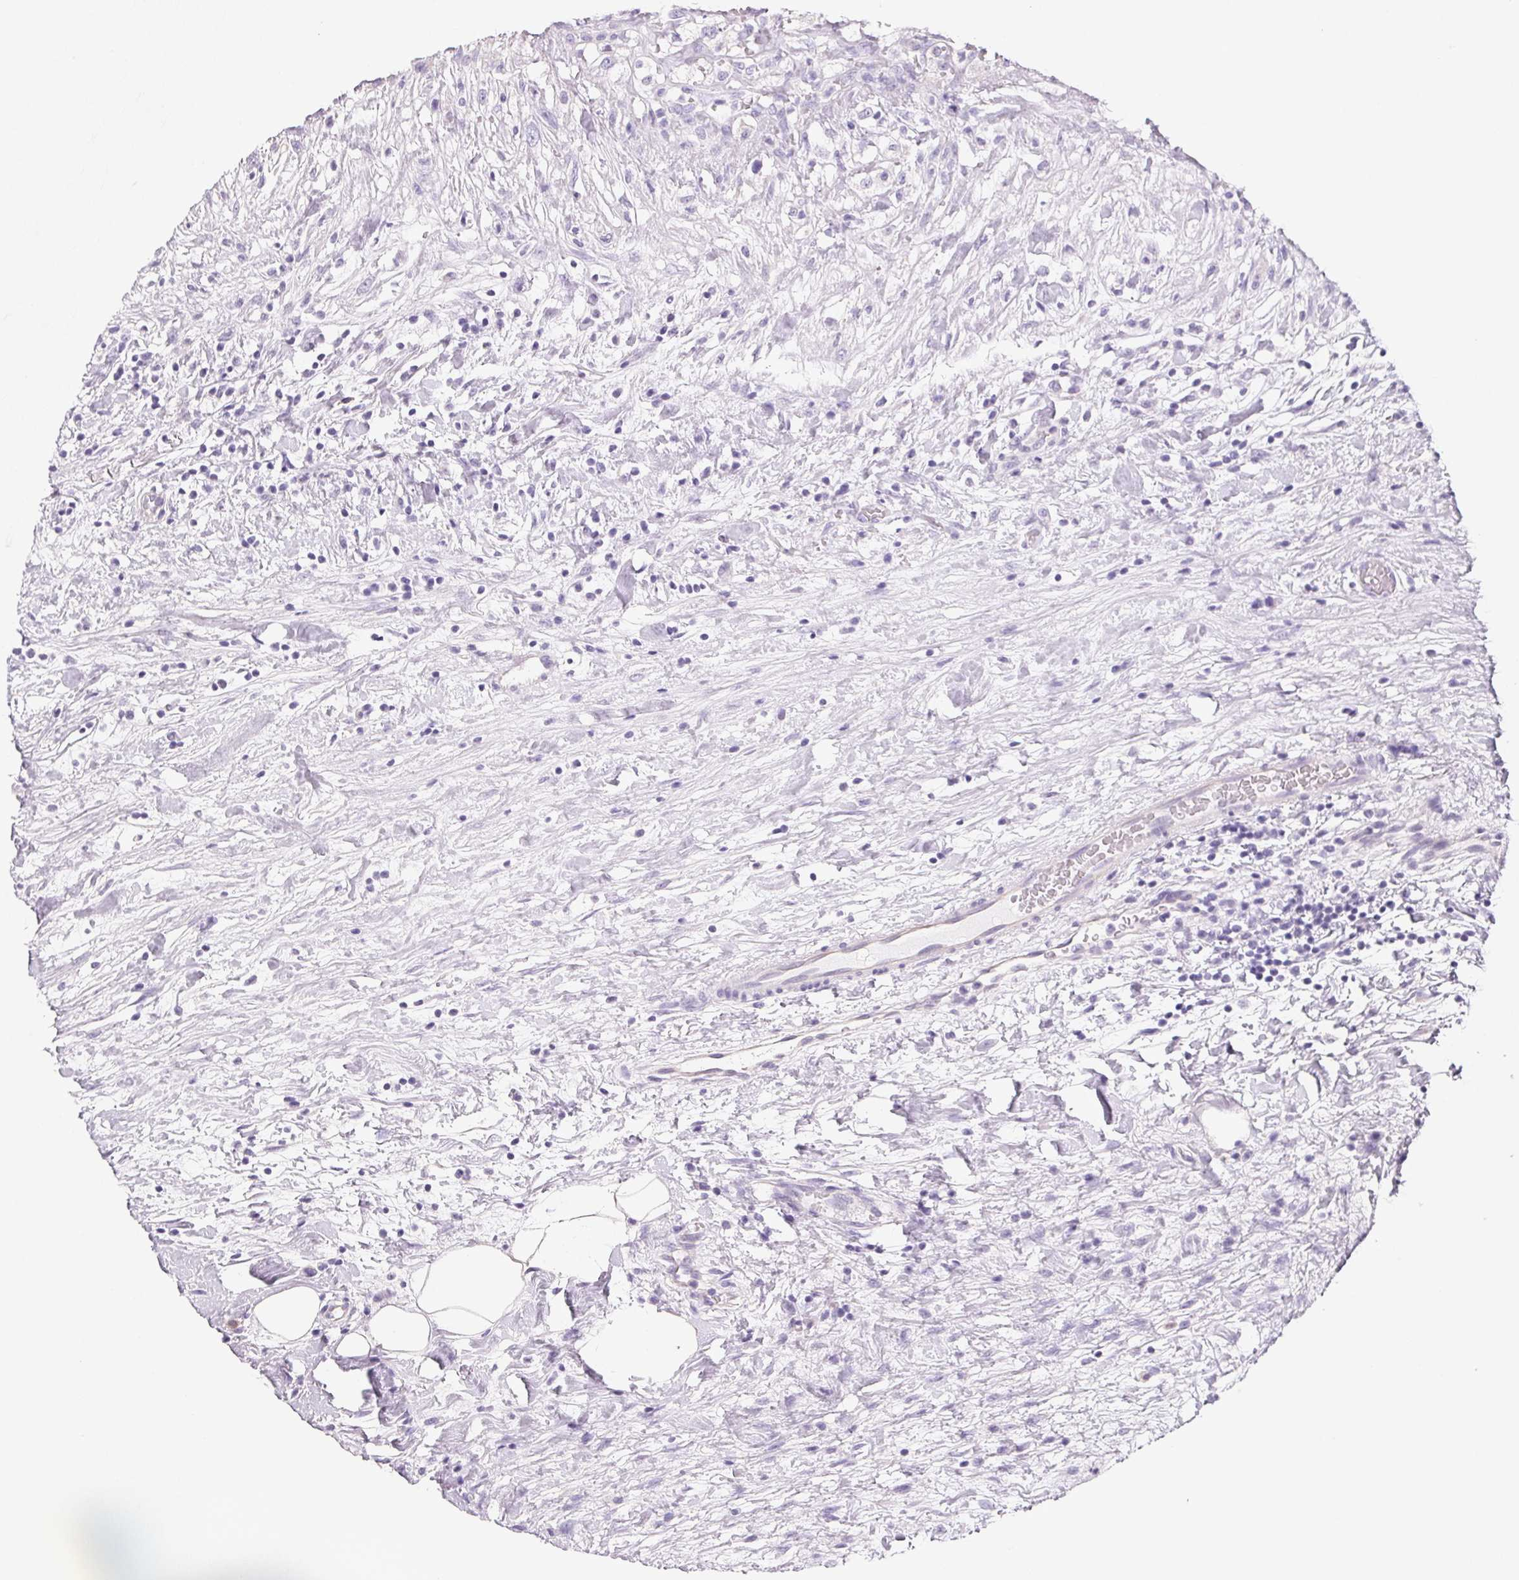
{"staining": {"intensity": "negative", "quantity": "none", "location": "none"}, "tissue": "renal cancer", "cell_type": "Tumor cells", "image_type": "cancer", "snomed": [{"axis": "morphology", "description": "Adenocarcinoma, NOS"}, {"axis": "topography", "description": "Kidney"}], "caption": "This is an IHC image of human adenocarcinoma (renal). There is no staining in tumor cells.", "gene": "PRSS3", "patient": {"sex": "male", "age": 59}}